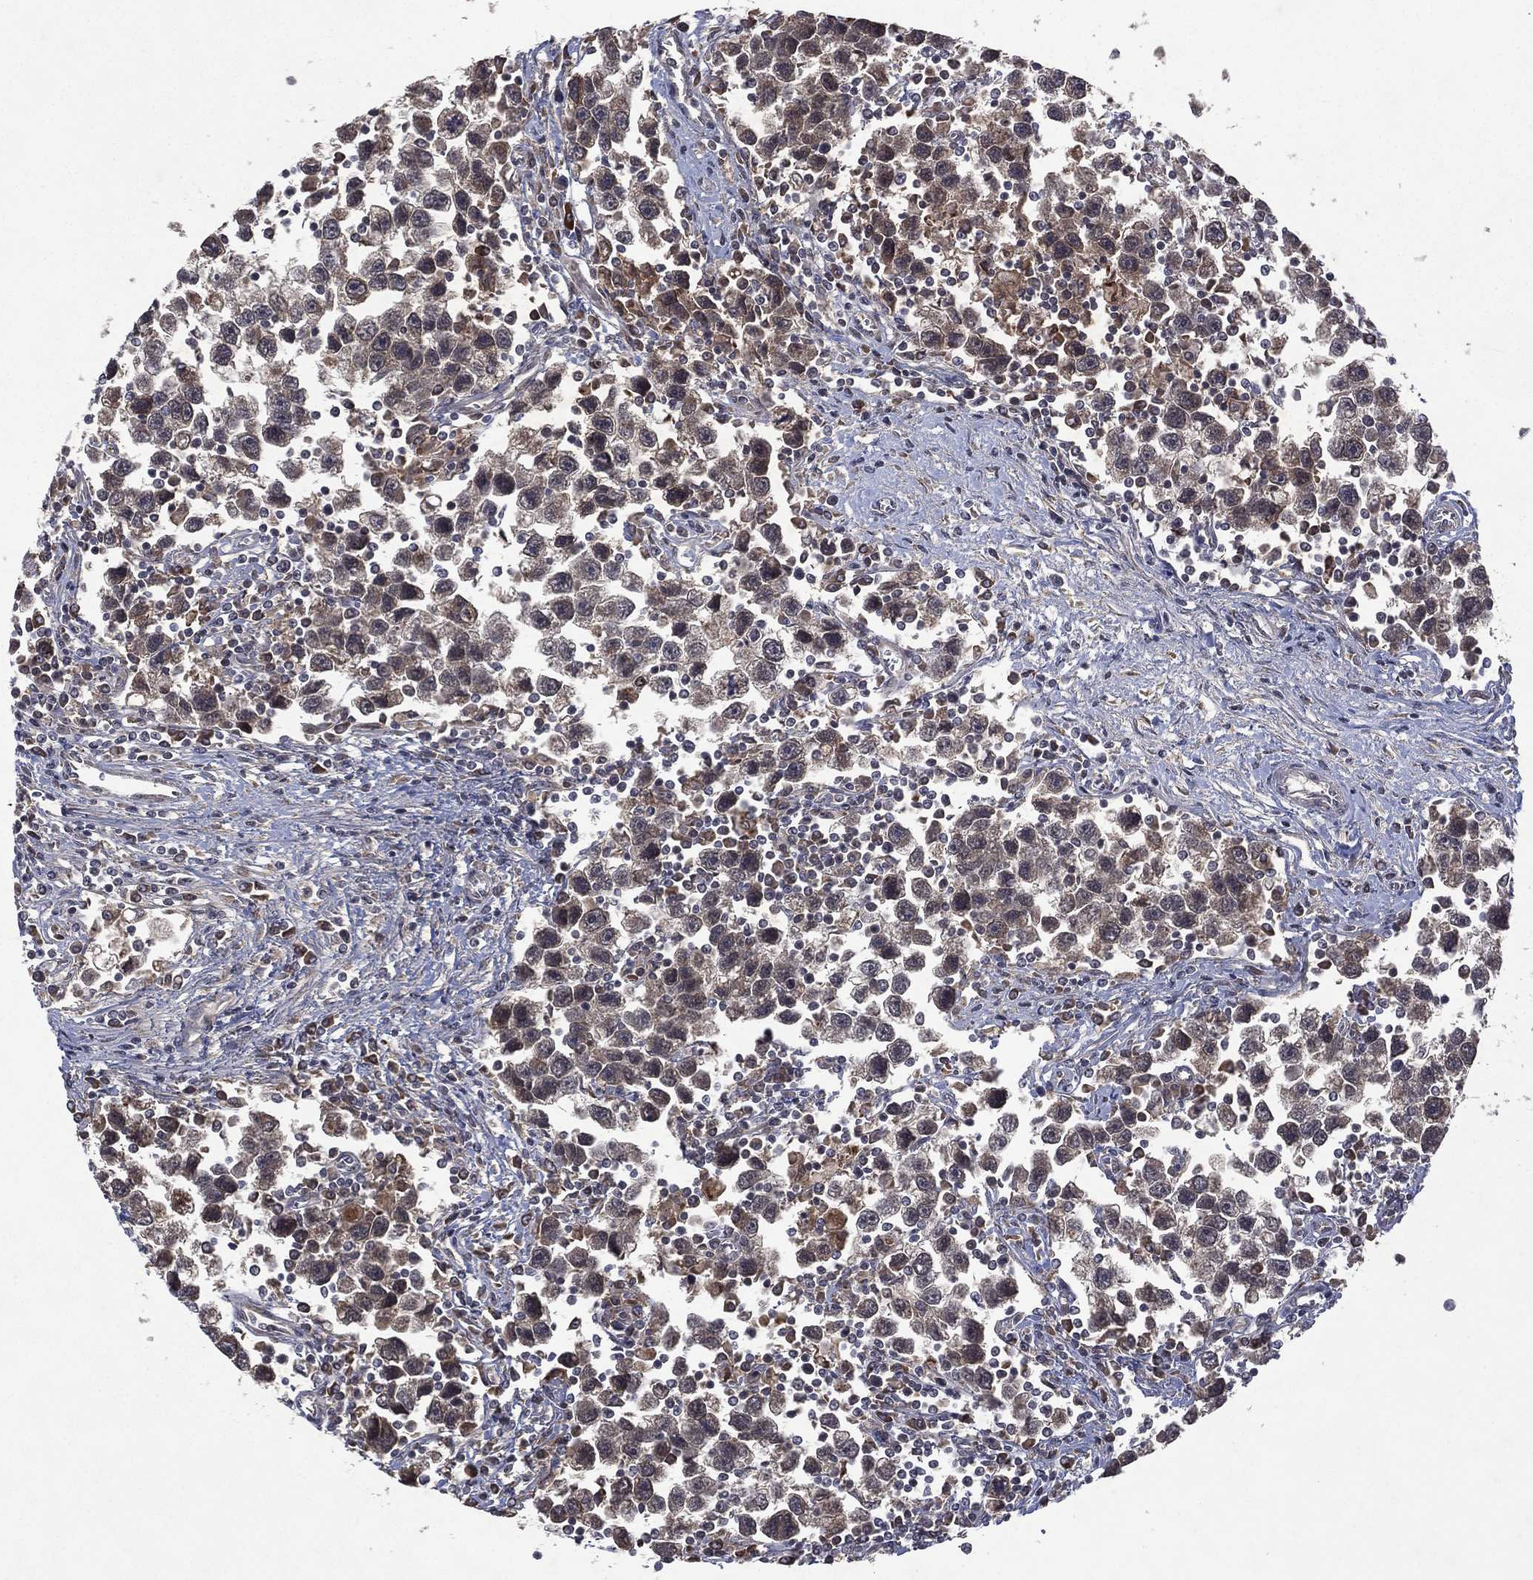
{"staining": {"intensity": "negative", "quantity": "none", "location": "none"}, "tissue": "testis cancer", "cell_type": "Tumor cells", "image_type": "cancer", "snomed": [{"axis": "morphology", "description": "Seminoma, NOS"}, {"axis": "topography", "description": "Testis"}], "caption": "An immunohistochemistry (IHC) image of testis seminoma is shown. There is no staining in tumor cells of testis seminoma. (DAB immunohistochemistry (IHC), high magnification).", "gene": "ATG4B", "patient": {"sex": "male", "age": 30}}